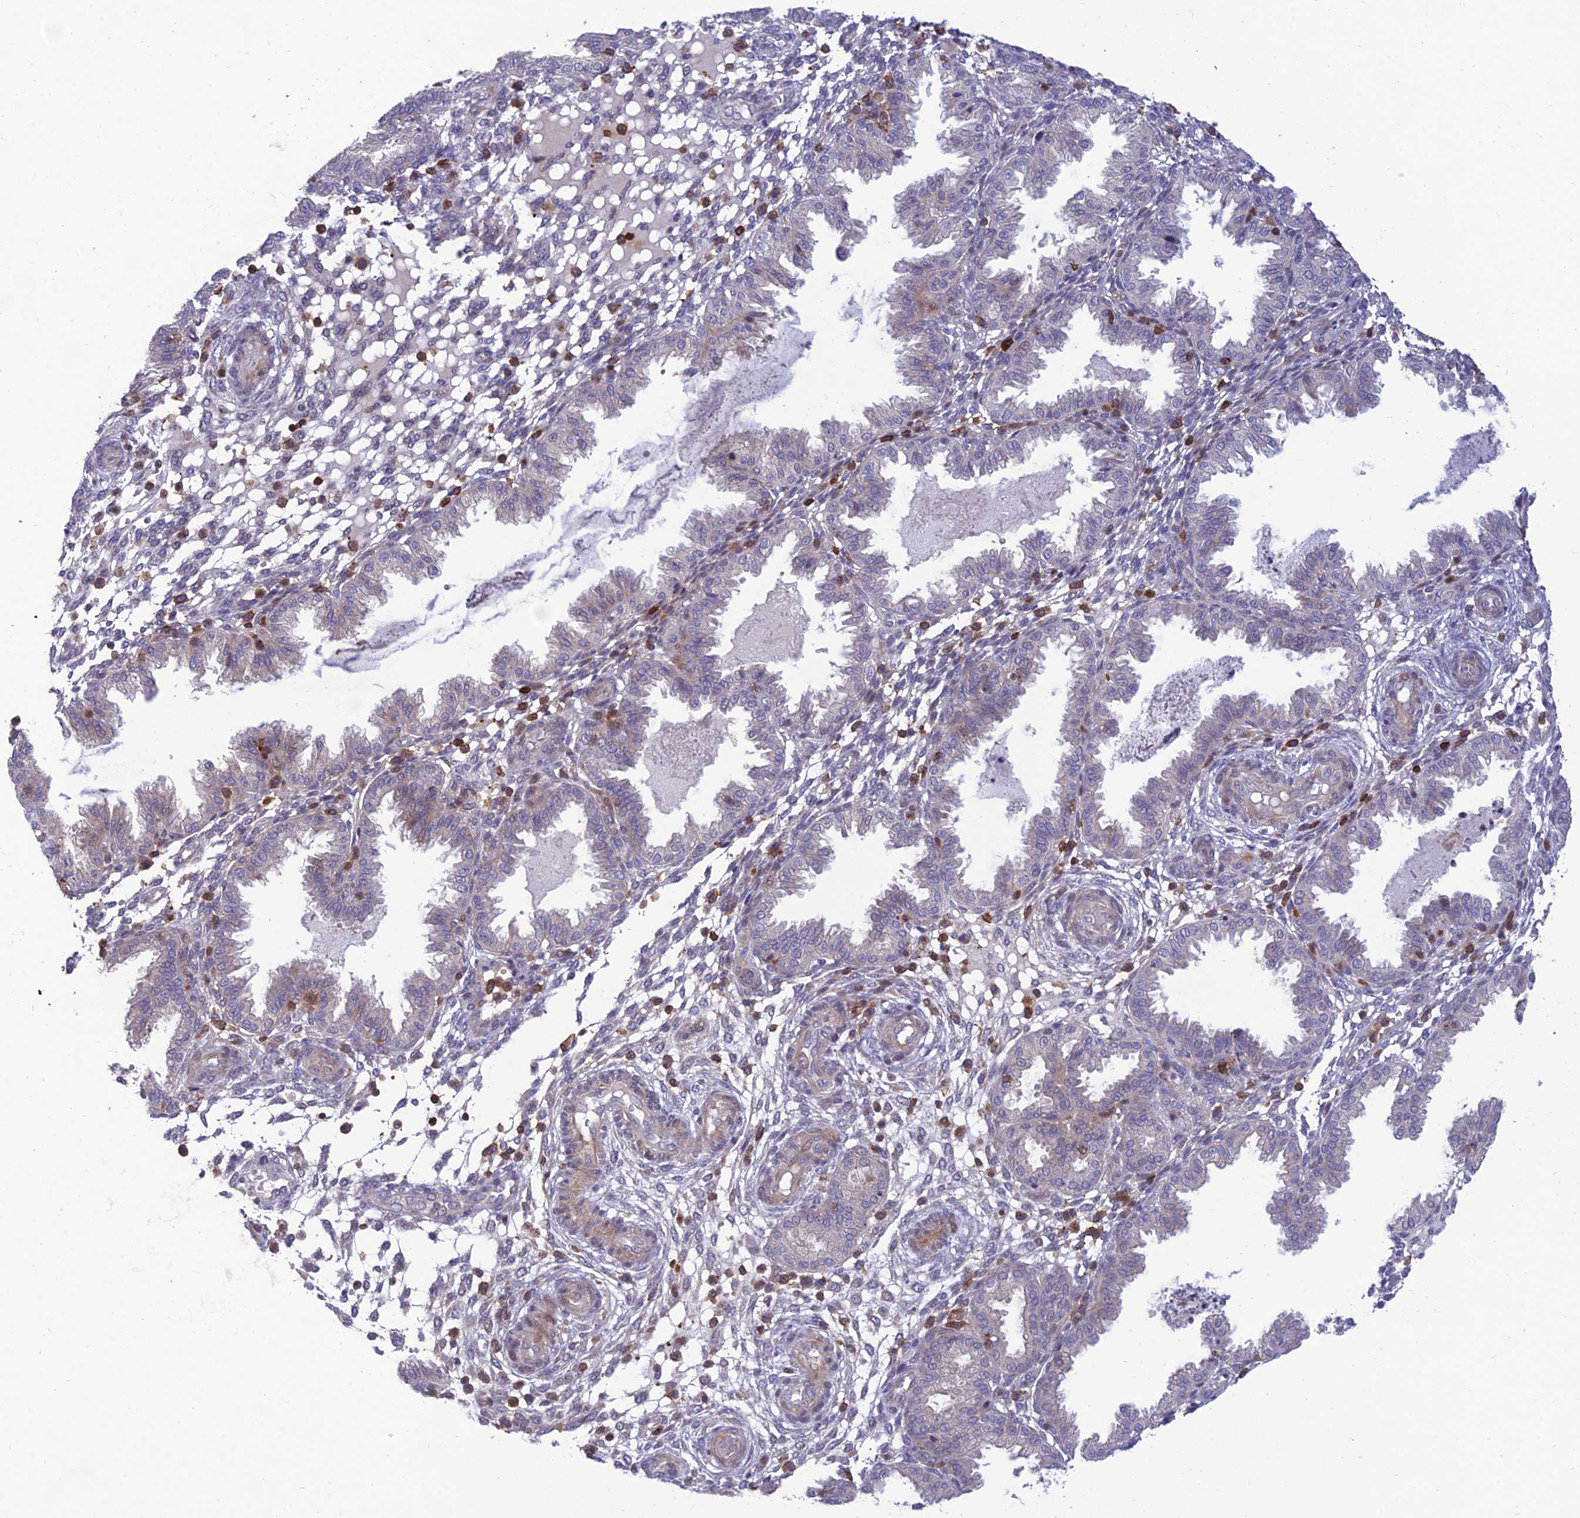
{"staining": {"intensity": "negative", "quantity": "none", "location": "none"}, "tissue": "endometrium", "cell_type": "Cells in endometrial stroma", "image_type": "normal", "snomed": [{"axis": "morphology", "description": "Normal tissue, NOS"}, {"axis": "topography", "description": "Endometrium"}], "caption": "The photomicrograph displays no significant positivity in cells in endometrial stroma of endometrium.", "gene": "FAM76A", "patient": {"sex": "female", "age": 33}}